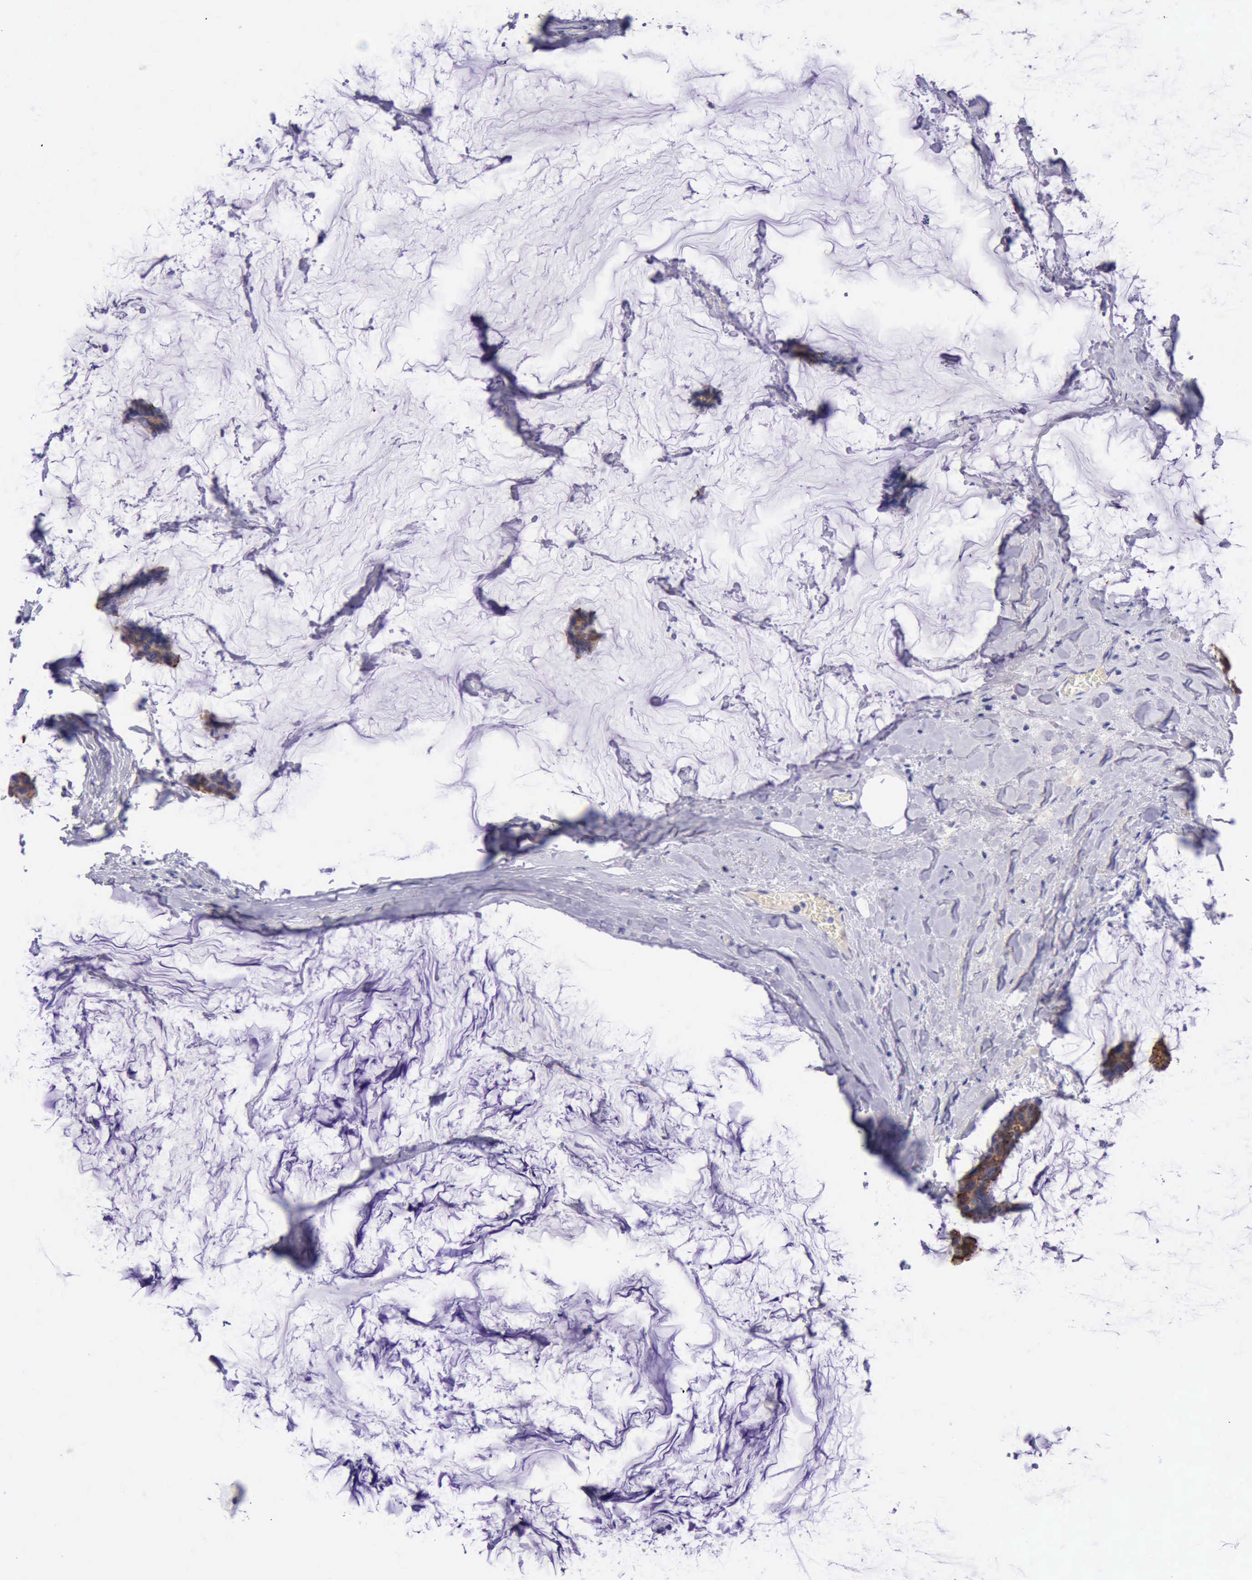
{"staining": {"intensity": "strong", "quantity": ">75%", "location": "cytoplasmic/membranous"}, "tissue": "breast cancer", "cell_type": "Tumor cells", "image_type": "cancer", "snomed": [{"axis": "morphology", "description": "Duct carcinoma"}, {"axis": "topography", "description": "Breast"}], "caption": "Immunohistochemistry (IHC) of breast cancer exhibits high levels of strong cytoplasmic/membranous expression in approximately >75% of tumor cells.", "gene": "KRT8", "patient": {"sex": "female", "age": 93}}